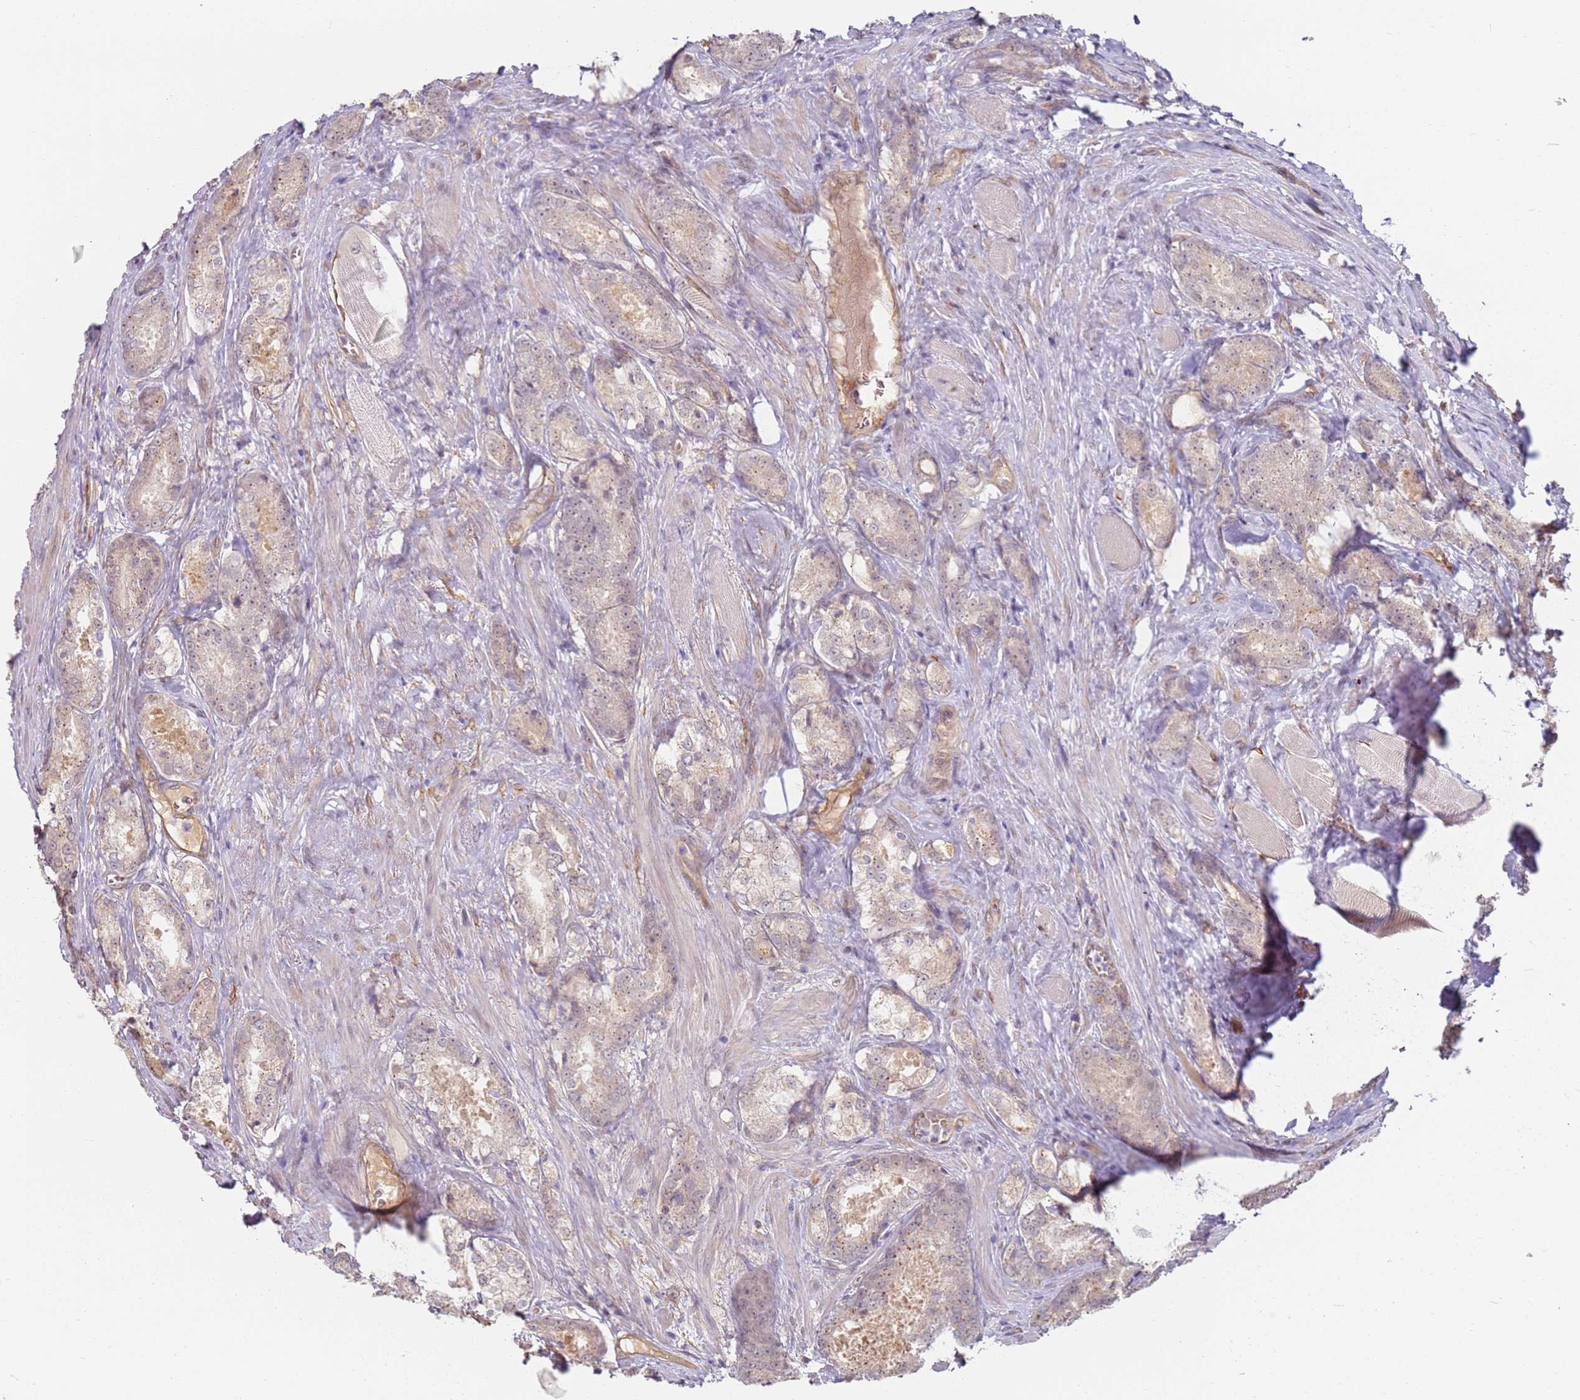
{"staining": {"intensity": "weak", "quantity": "25%-75%", "location": "cytoplasmic/membranous"}, "tissue": "prostate cancer", "cell_type": "Tumor cells", "image_type": "cancer", "snomed": [{"axis": "morphology", "description": "Adenocarcinoma, Low grade"}, {"axis": "topography", "description": "Prostate"}], "caption": "Weak cytoplasmic/membranous staining is appreciated in about 25%-75% of tumor cells in prostate cancer (adenocarcinoma (low-grade)).", "gene": "WDR93", "patient": {"sex": "male", "age": 68}}